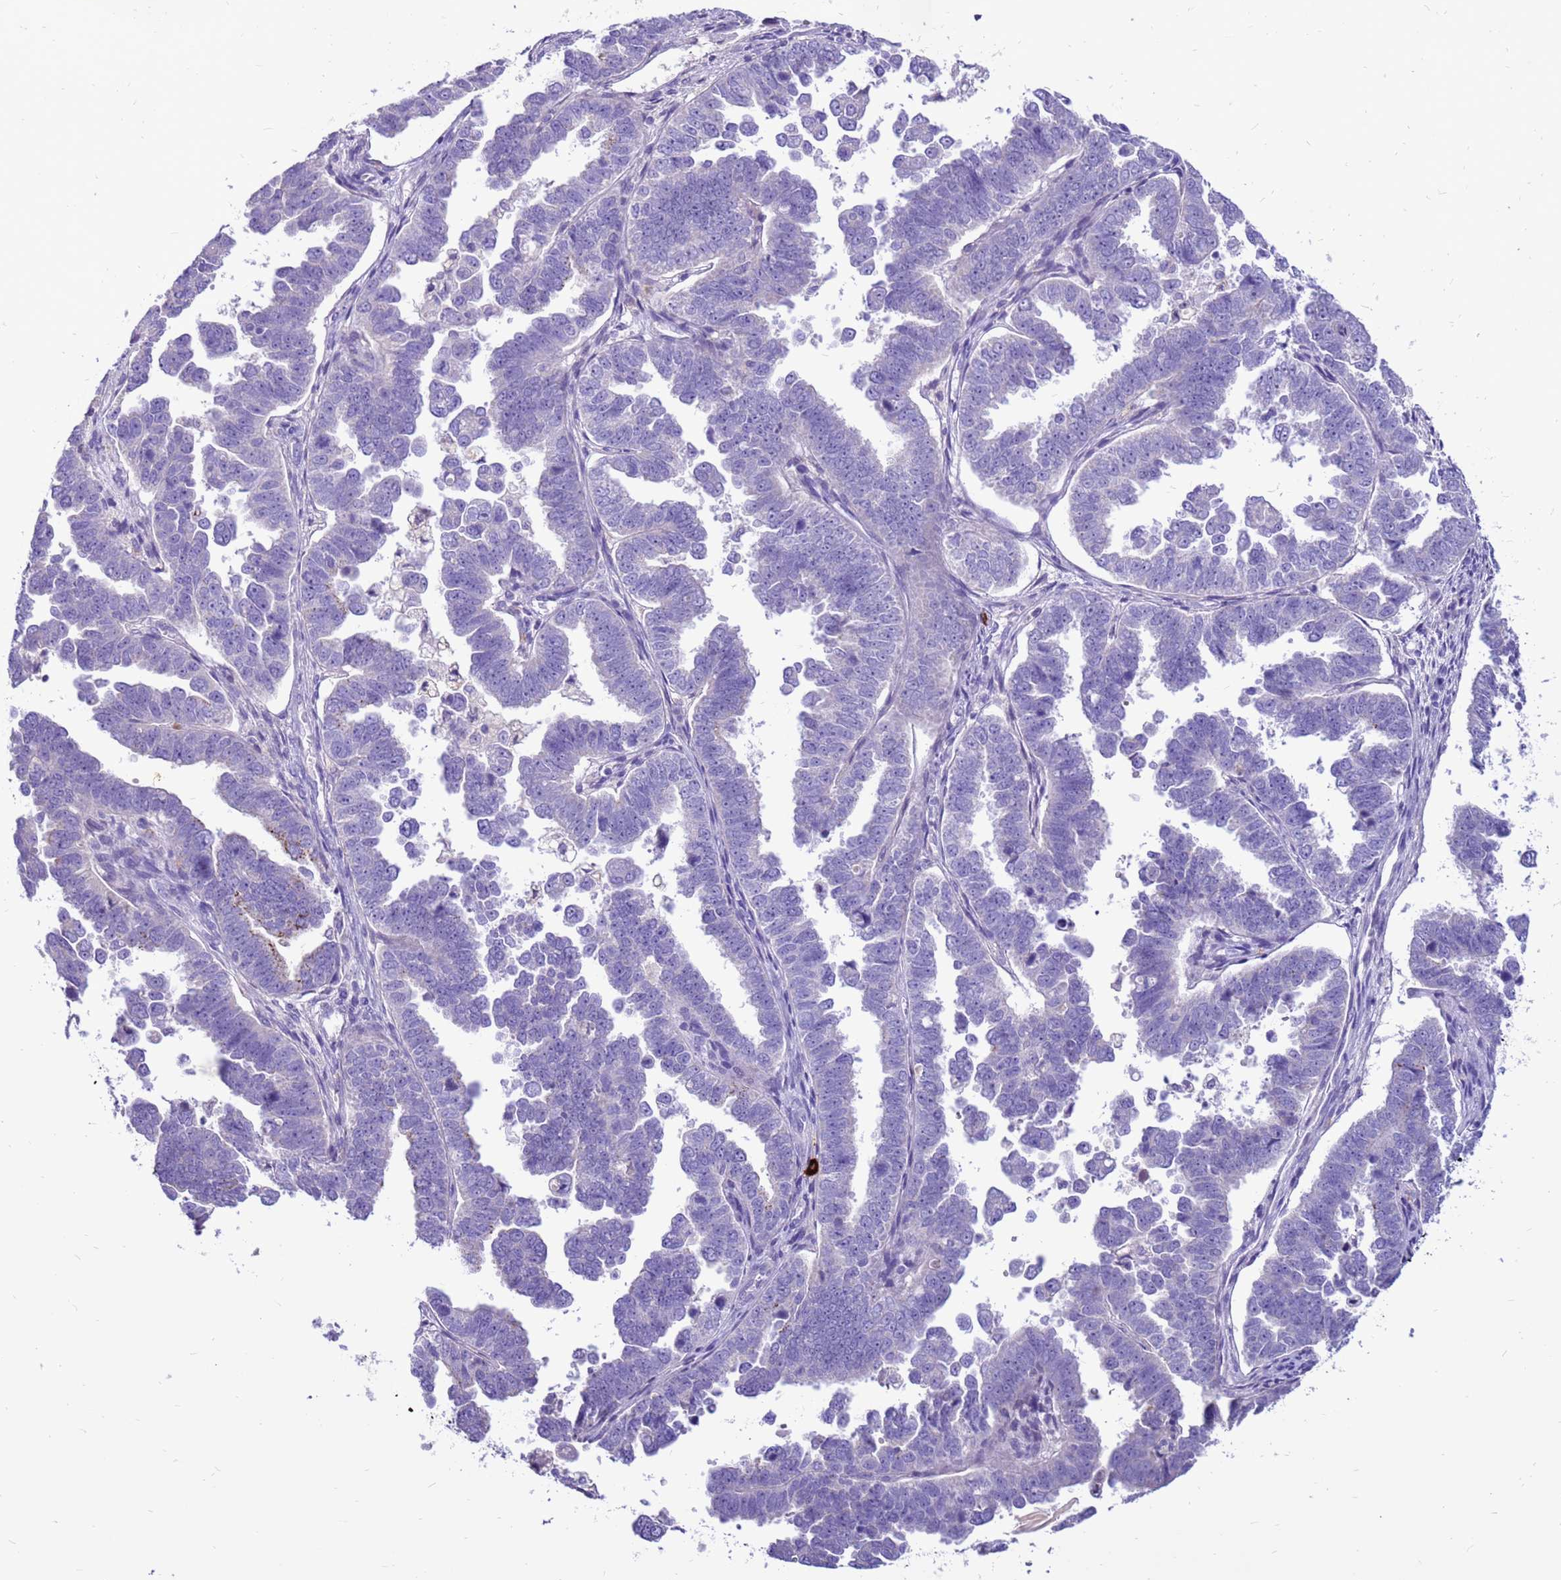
{"staining": {"intensity": "negative", "quantity": "none", "location": "none"}, "tissue": "endometrial cancer", "cell_type": "Tumor cells", "image_type": "cancer", "snomed": [{"axis": "morphology", "description": "Adenocarcinoma, NOS"}, {"axis": "topography", "description": "Endometrium"}], "caption": "An IHC histopathology image of endometrial adenocarcinoma is shown. There is no staining in tumor cells of endometrial adenocarcinoma.", "gene": "PDE10A", "patient": {"sex": "female", "age": 75}}